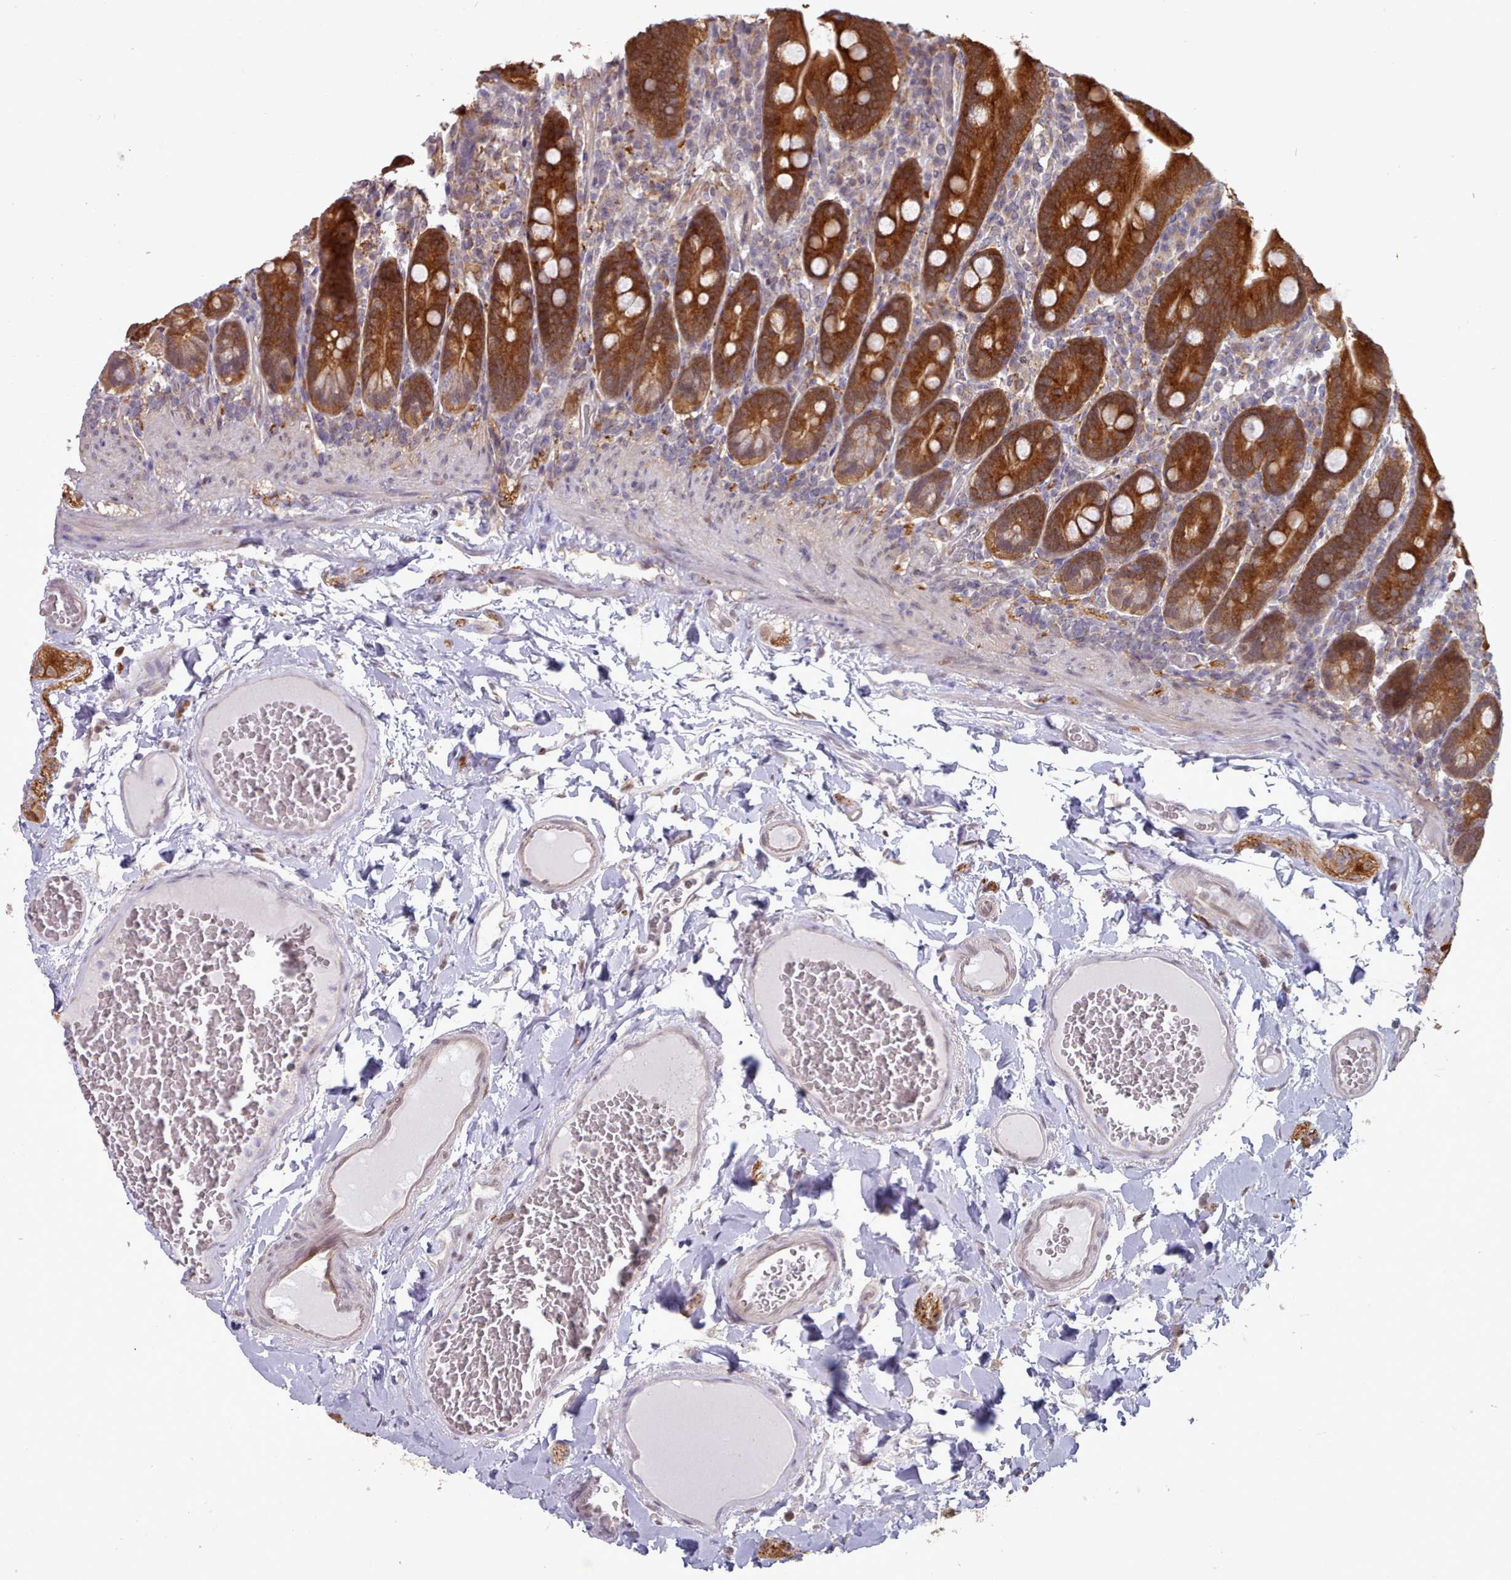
{"staining": {"intensity": "strong", "quantity": ">75%", "location": "cytoplasmic/membranous"}, "tissue": "duodenum", "cell_type": "Glandular cells", "image_type": "normal", "snomed": [{"axis": "morphology", "description": "Normal tissue, NOS"}, {"axis": "topography", "description": "Duodenum"}], "caption": "DAB immunohistochemical staining of normal duodenum demonstrates strong cytoplasmic/membranous protein positivity in about >75% of glandular cells. Using DAB (3,3'-diaminobenzidine) (brown) and hematoxylin (blue) stains, captured at high magnification using brightfield microscopy.", "gene": "CES3", "patient": {"sex": "female", "age": 62}}